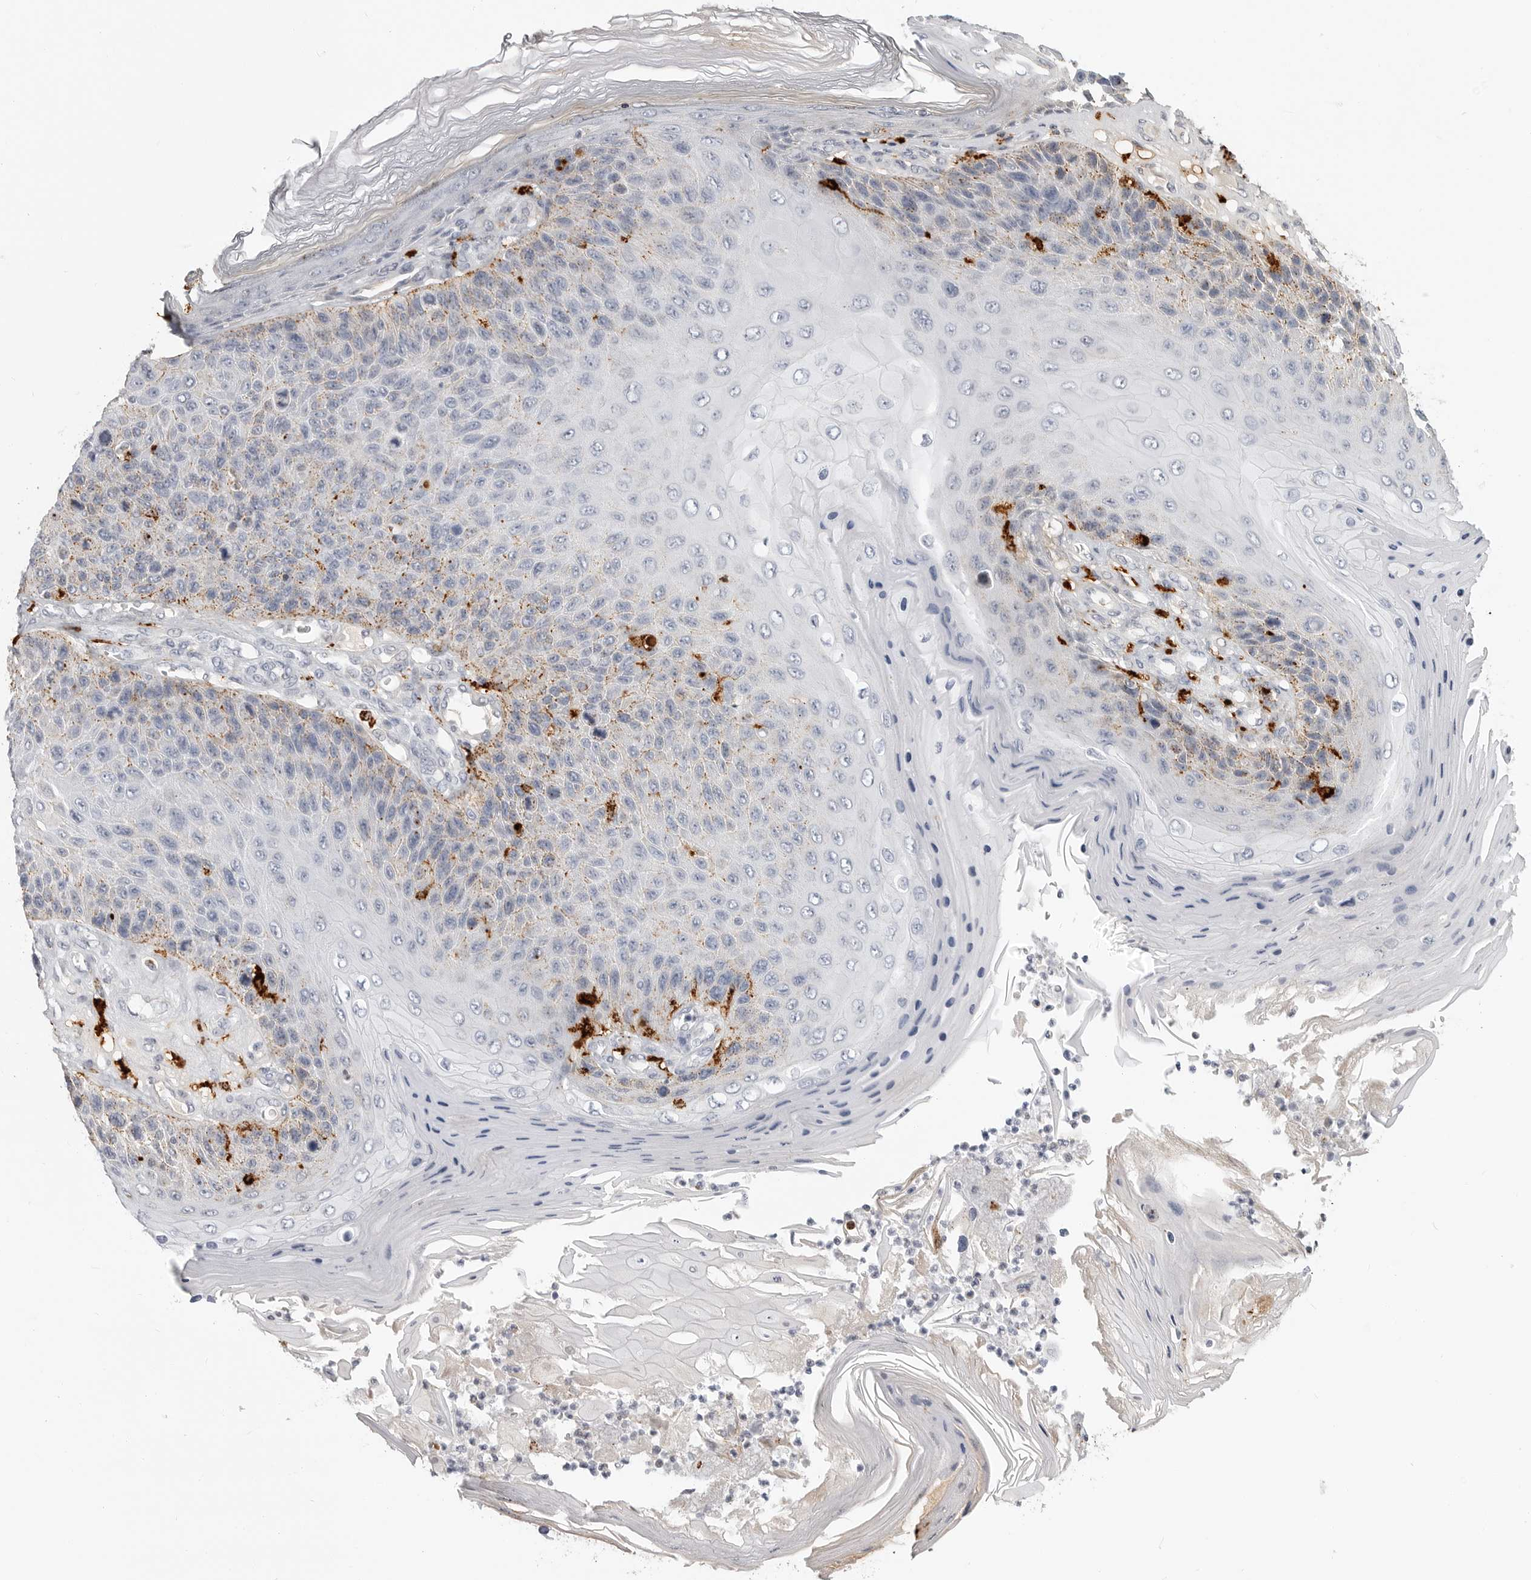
{"staining": {"intensity": "moderate", "quantity": "<25%", "location": "cytoplasmic/membranous"}, "tissue": "skin cancer", "cell_type": "Tumor cells", "image_type": "cancer", "snomed": [{"axis": "morphology", "description": "Squamous cell carcinoma, NOS"}, {"axis": "topography", "description": "Skin"}], "caption": "Immunohistochemical staining of skin squamous cell carcinoma reveals low levels of moderate cytoplasmic/membranous protein positivity in about <25% of tumor cells. (IHC, brightfield microscopy, high magnification).", "gene": "IFI30", "patient": {"sex": "female", "age": 88}}